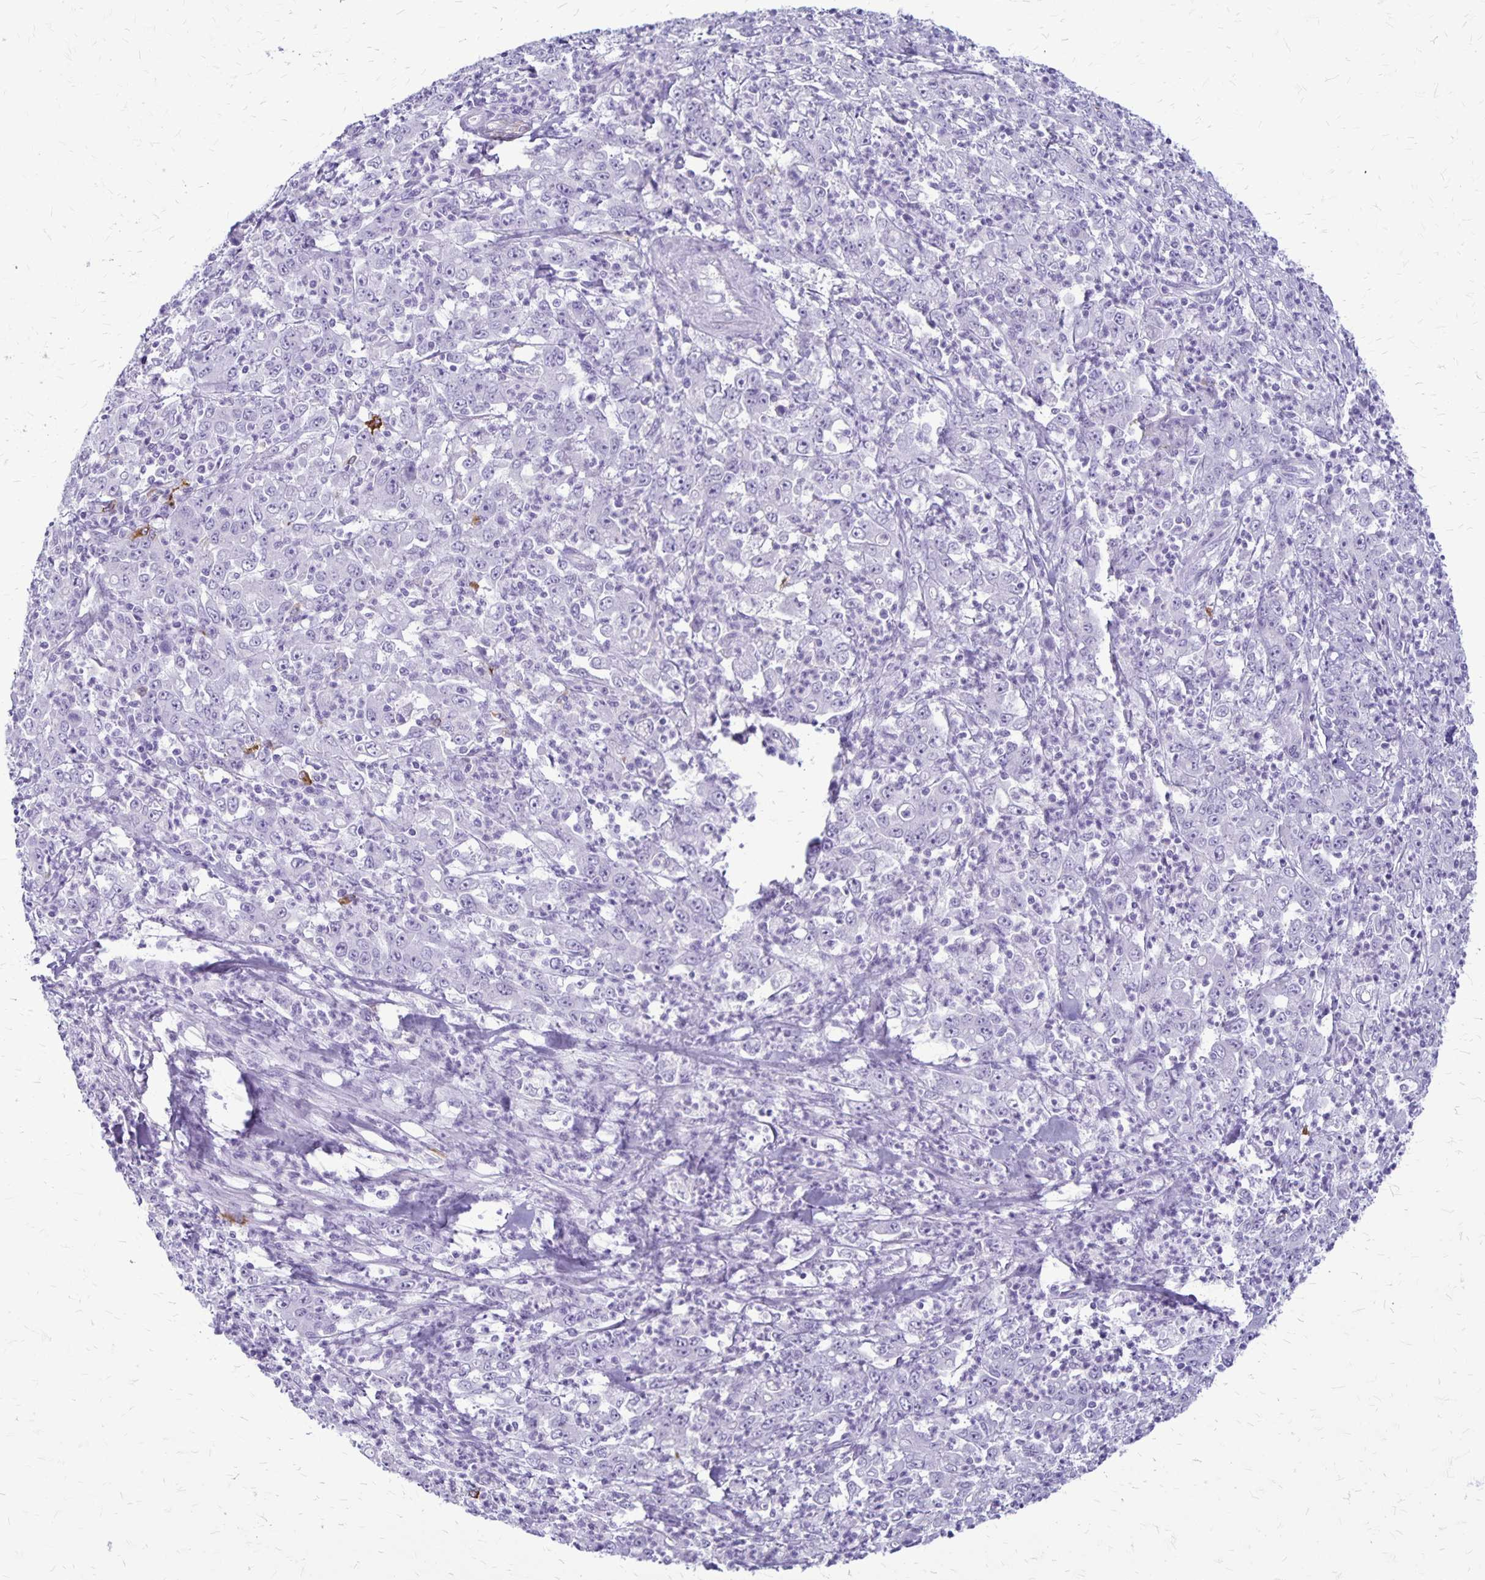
{"staining": {"intensity": "negative", "quantity": "none", "location": "none"}, "tissue": "stomach cancer", "cell_type": "Tumor cells", "image_type": "cancer", "snomed": [{"axis": "morphology", "description": "Adenocarcinoma, NOS"}, {"axis": "topography", "description": "Stomach, lower"}], "caption": "DAB immunohistochemical staining of human stomach adenocarcinoma demonstrates no significant positivity in tumor cells. (Immunohistochemistry (ihc), brightfield microscopy, high magnification).", "gene": "RTN1", "patient": {"sex": "female", "age": 71}}